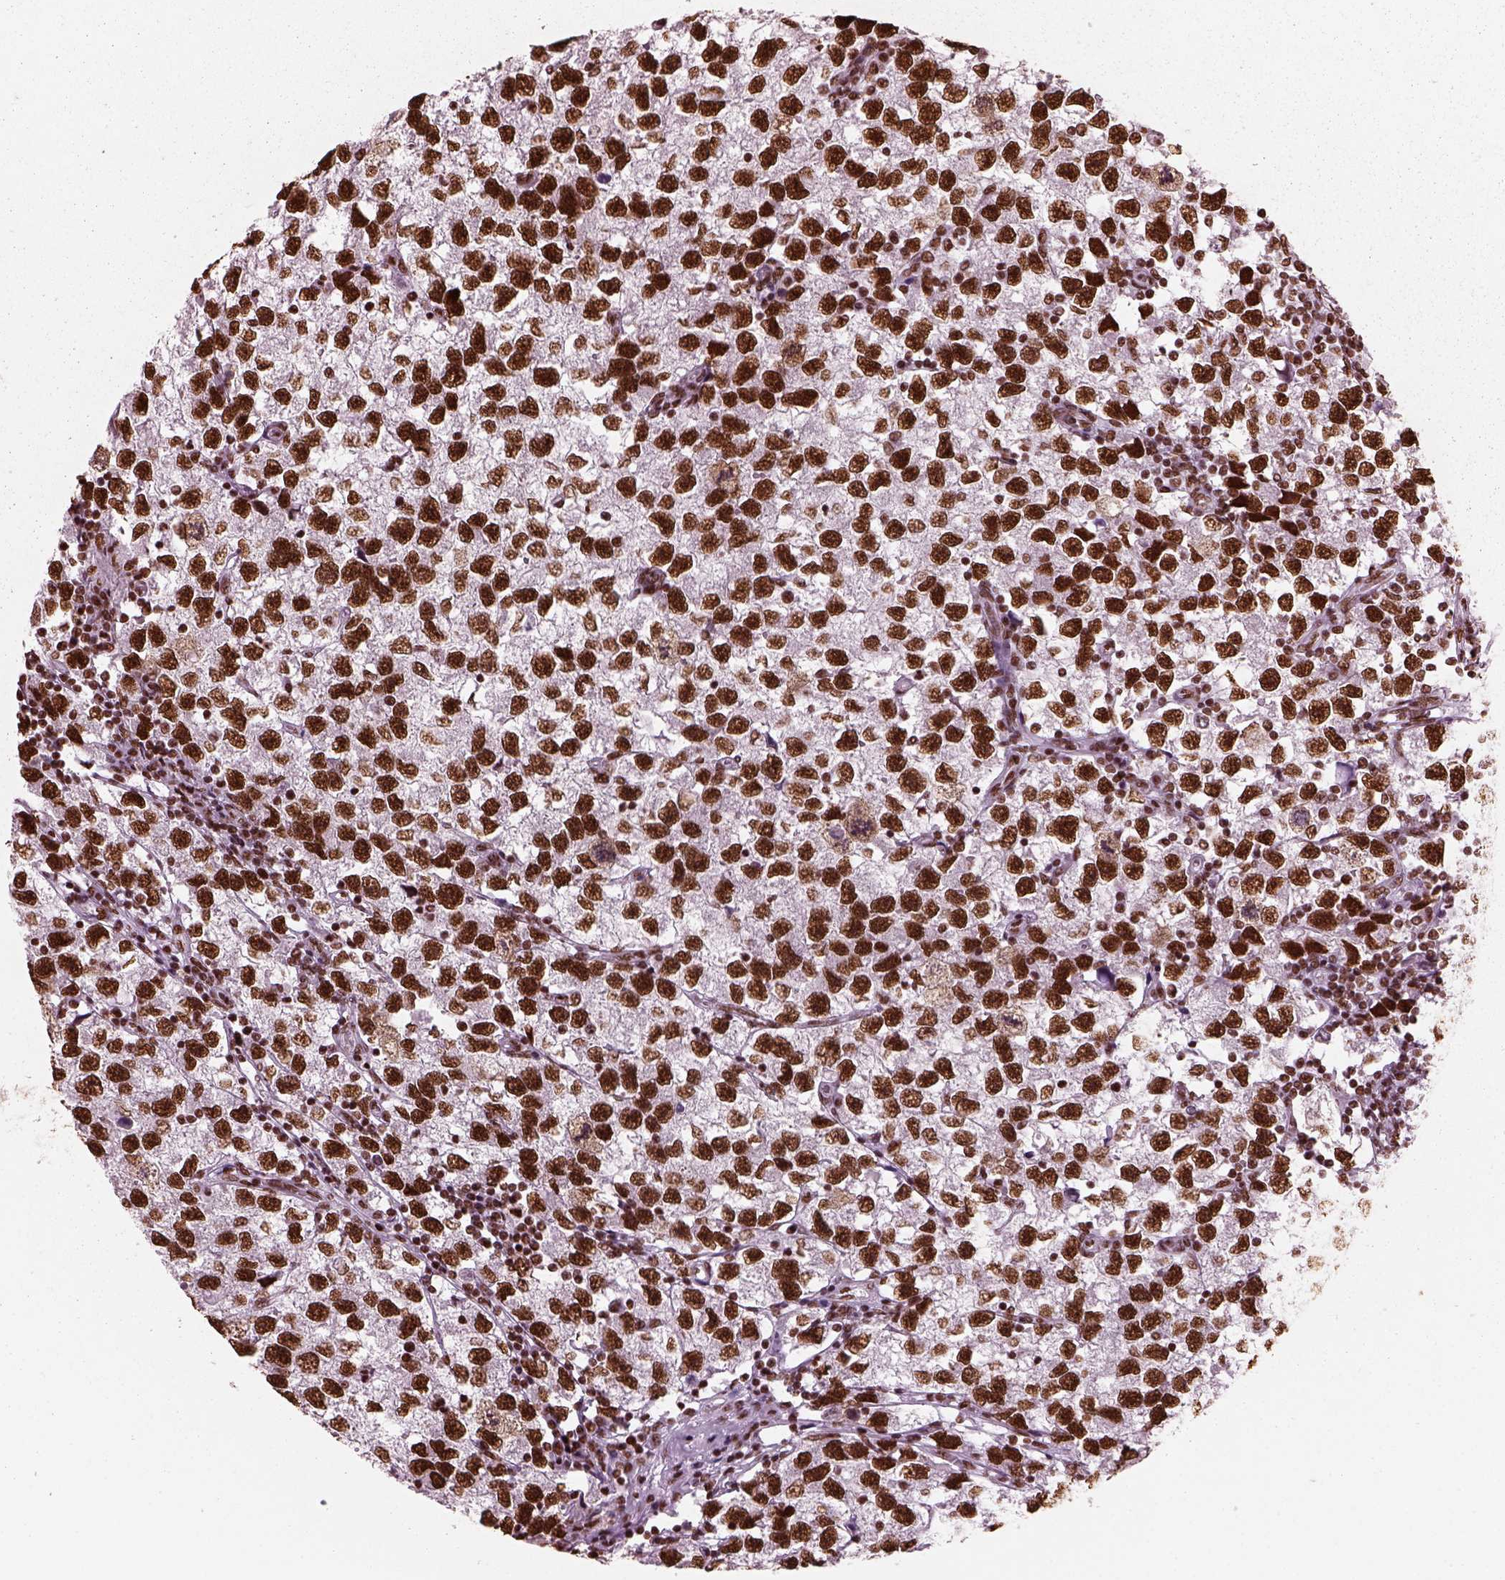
{"staining": {"intensity": "strong", "quantity": ">75%", "location": "nuclear"}, "tissue": "testis cancer", "cell_type": "Tumor cells", "image_type": "cancer", "snomed": [{"axis": "morphology", "description": "Seminoma, NOS"}, {"axis": "topography", "description": "Testis"}], "caption": "About >75% of tumor cells in human testis seminoma show strong nuclear protein expression as visualized by brown immunohistochemical staining.", "gene": "CBFA2T3", "patient": {"sex": "male", "age": 26}}